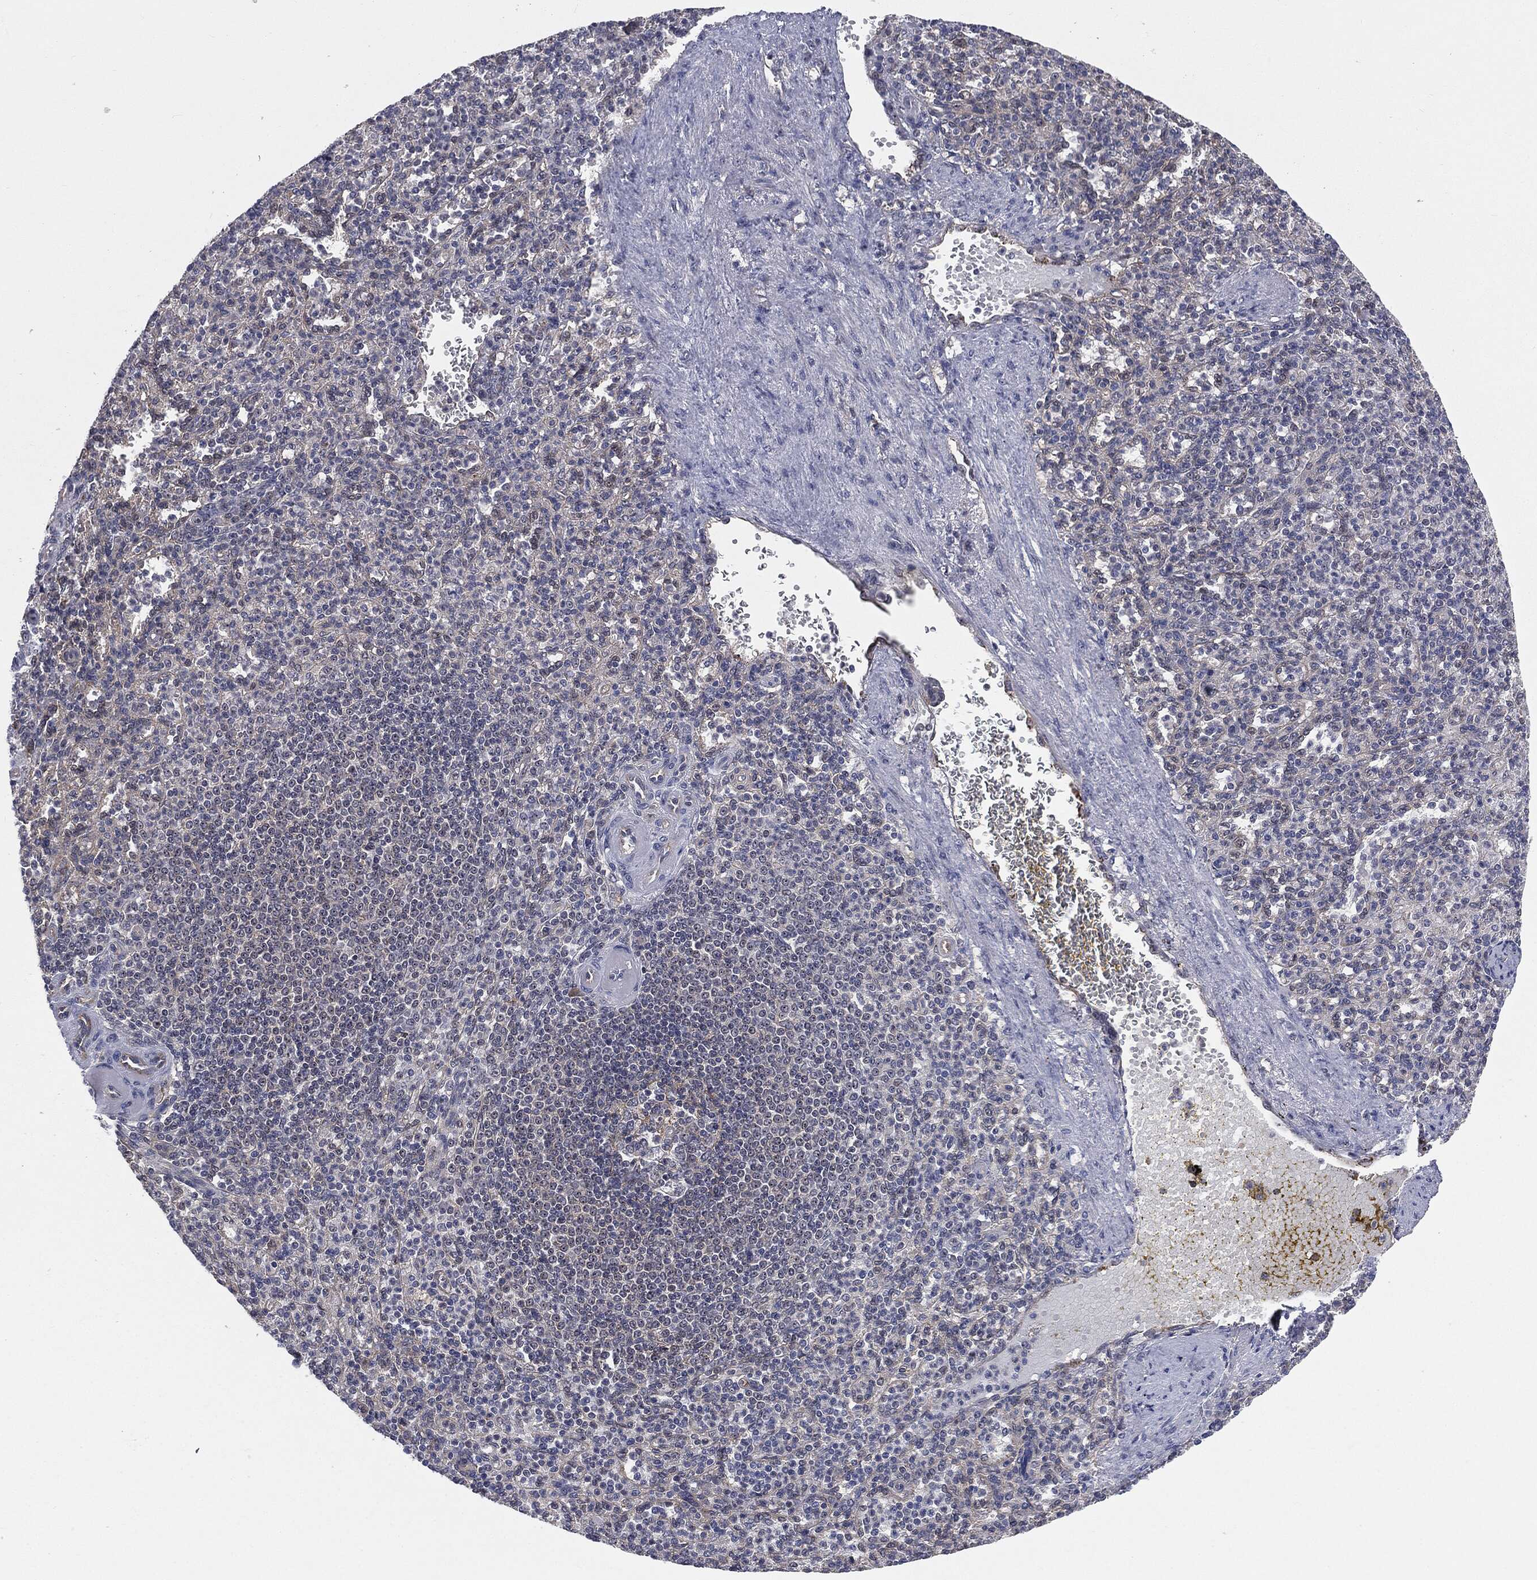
{"staining": {"intensity": "negative", "quantity": "none", "location": "none"}, "tissue": "spleen", "cell_type": "Cells in red pulp", "image_type": "normal", "snomed": [{"axis": "morphology", "description": "Normal tissue, NOS"}, {"axis": "topography", "description": "Spleen"}], "caption": "Cells in red pulp show no significant protein staining in normal spleen. (DAB (3,3'-diaminobenzidine) immunohistochemistry, high magnification).", "gene": "TRMT1L", "patient": {"sex": "female", "age": 74}}